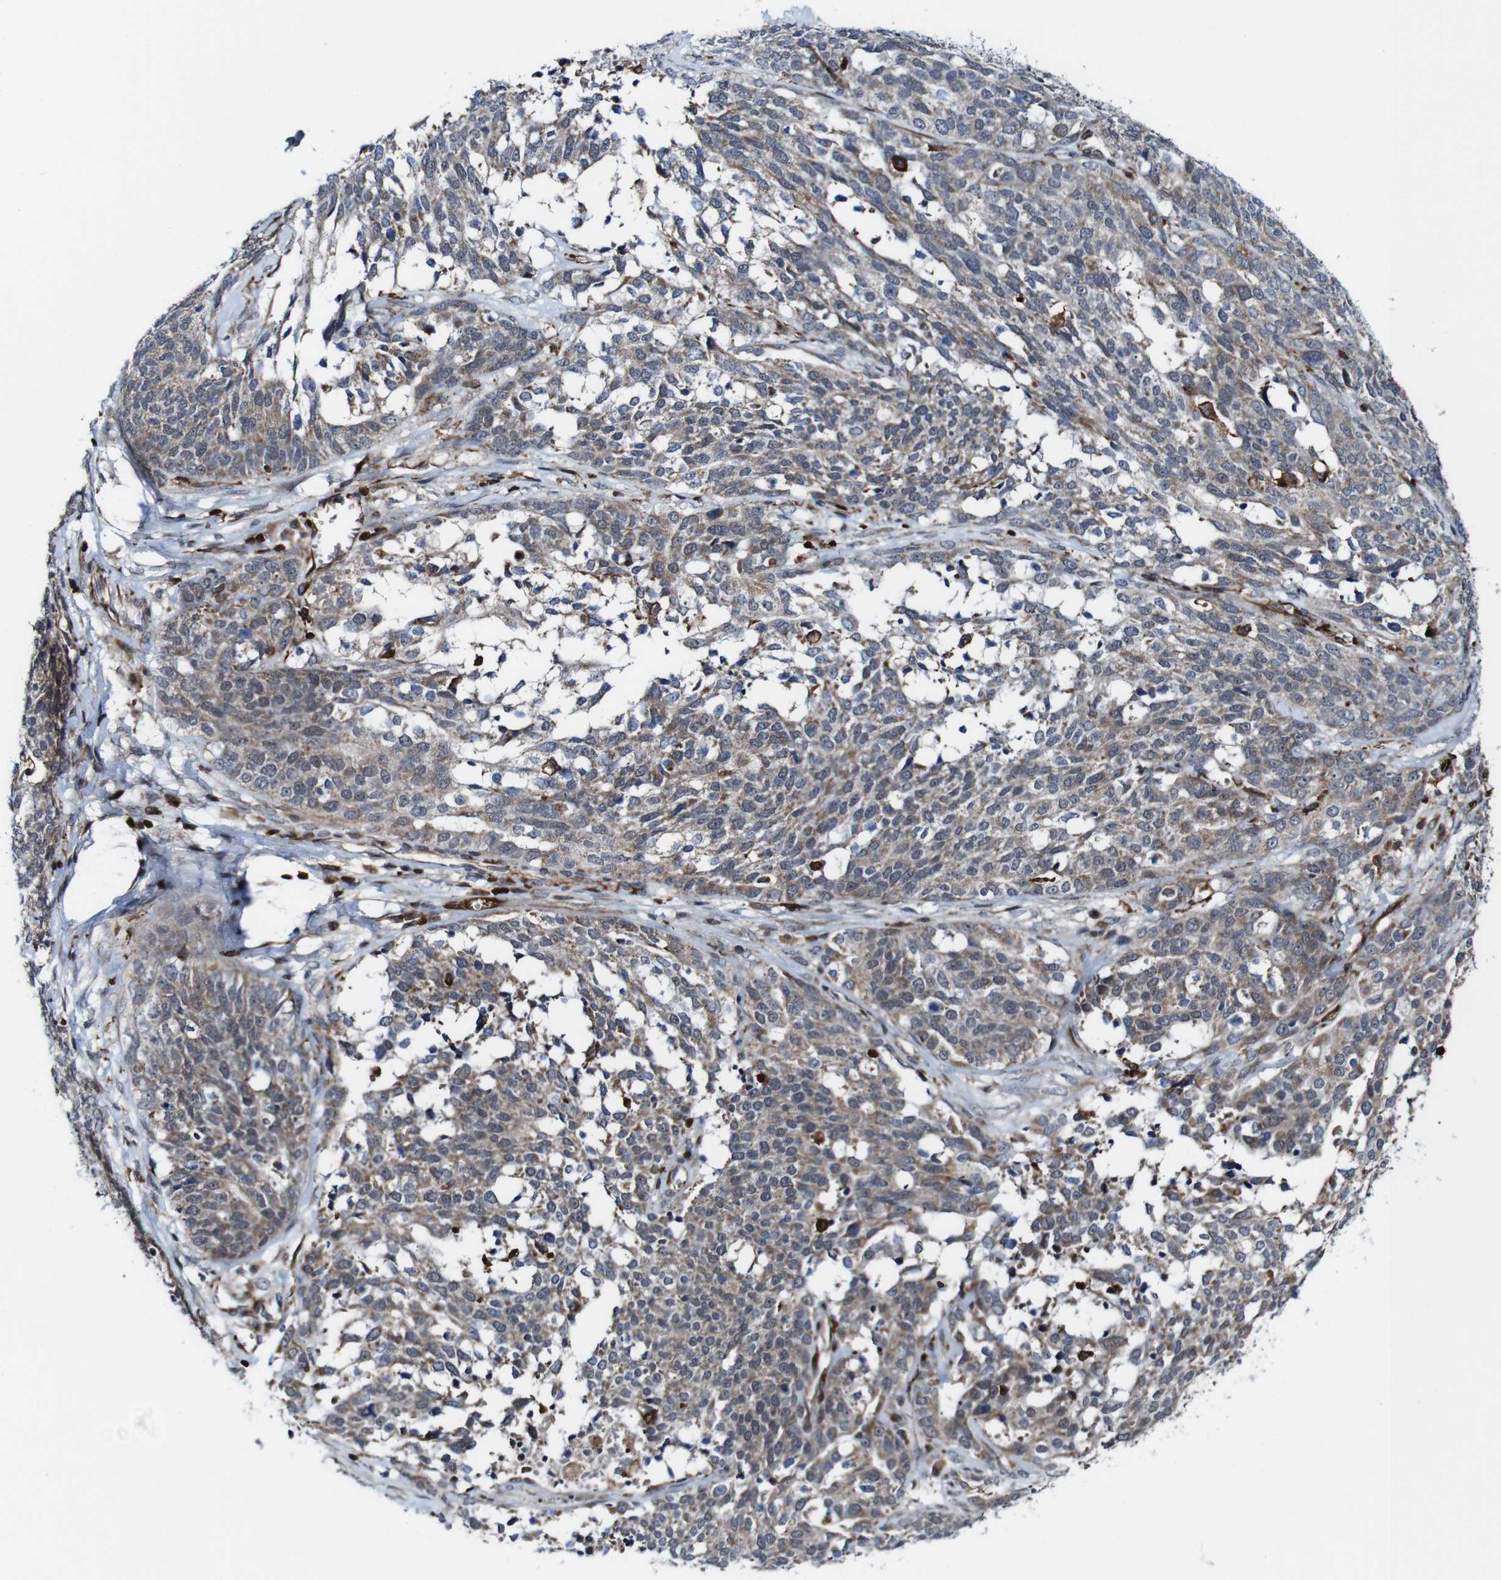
{"staining": {"intensity": "weak", "quantity": ">75%", "location": "cytoplasmic/membranous"}, "tissue": "ovarian cancer", "cell_type": "Tumor cells", "image_type": "cancer", "snomed": [{"axis": "morphology", "description": "Cystadenocarcinoma, serous, NOS"}, {"axis": "topography", "description": "Ovary"}], "caption": "This histopathology image demonstrates immunohistochemistry (IHC) staining of ovarian cancer, with low weak cytoplasmic/membranous expression in approximately >75% of tumor cells.", "gene": "JAK2", "patient": {"sex": "female", "age": 44}}